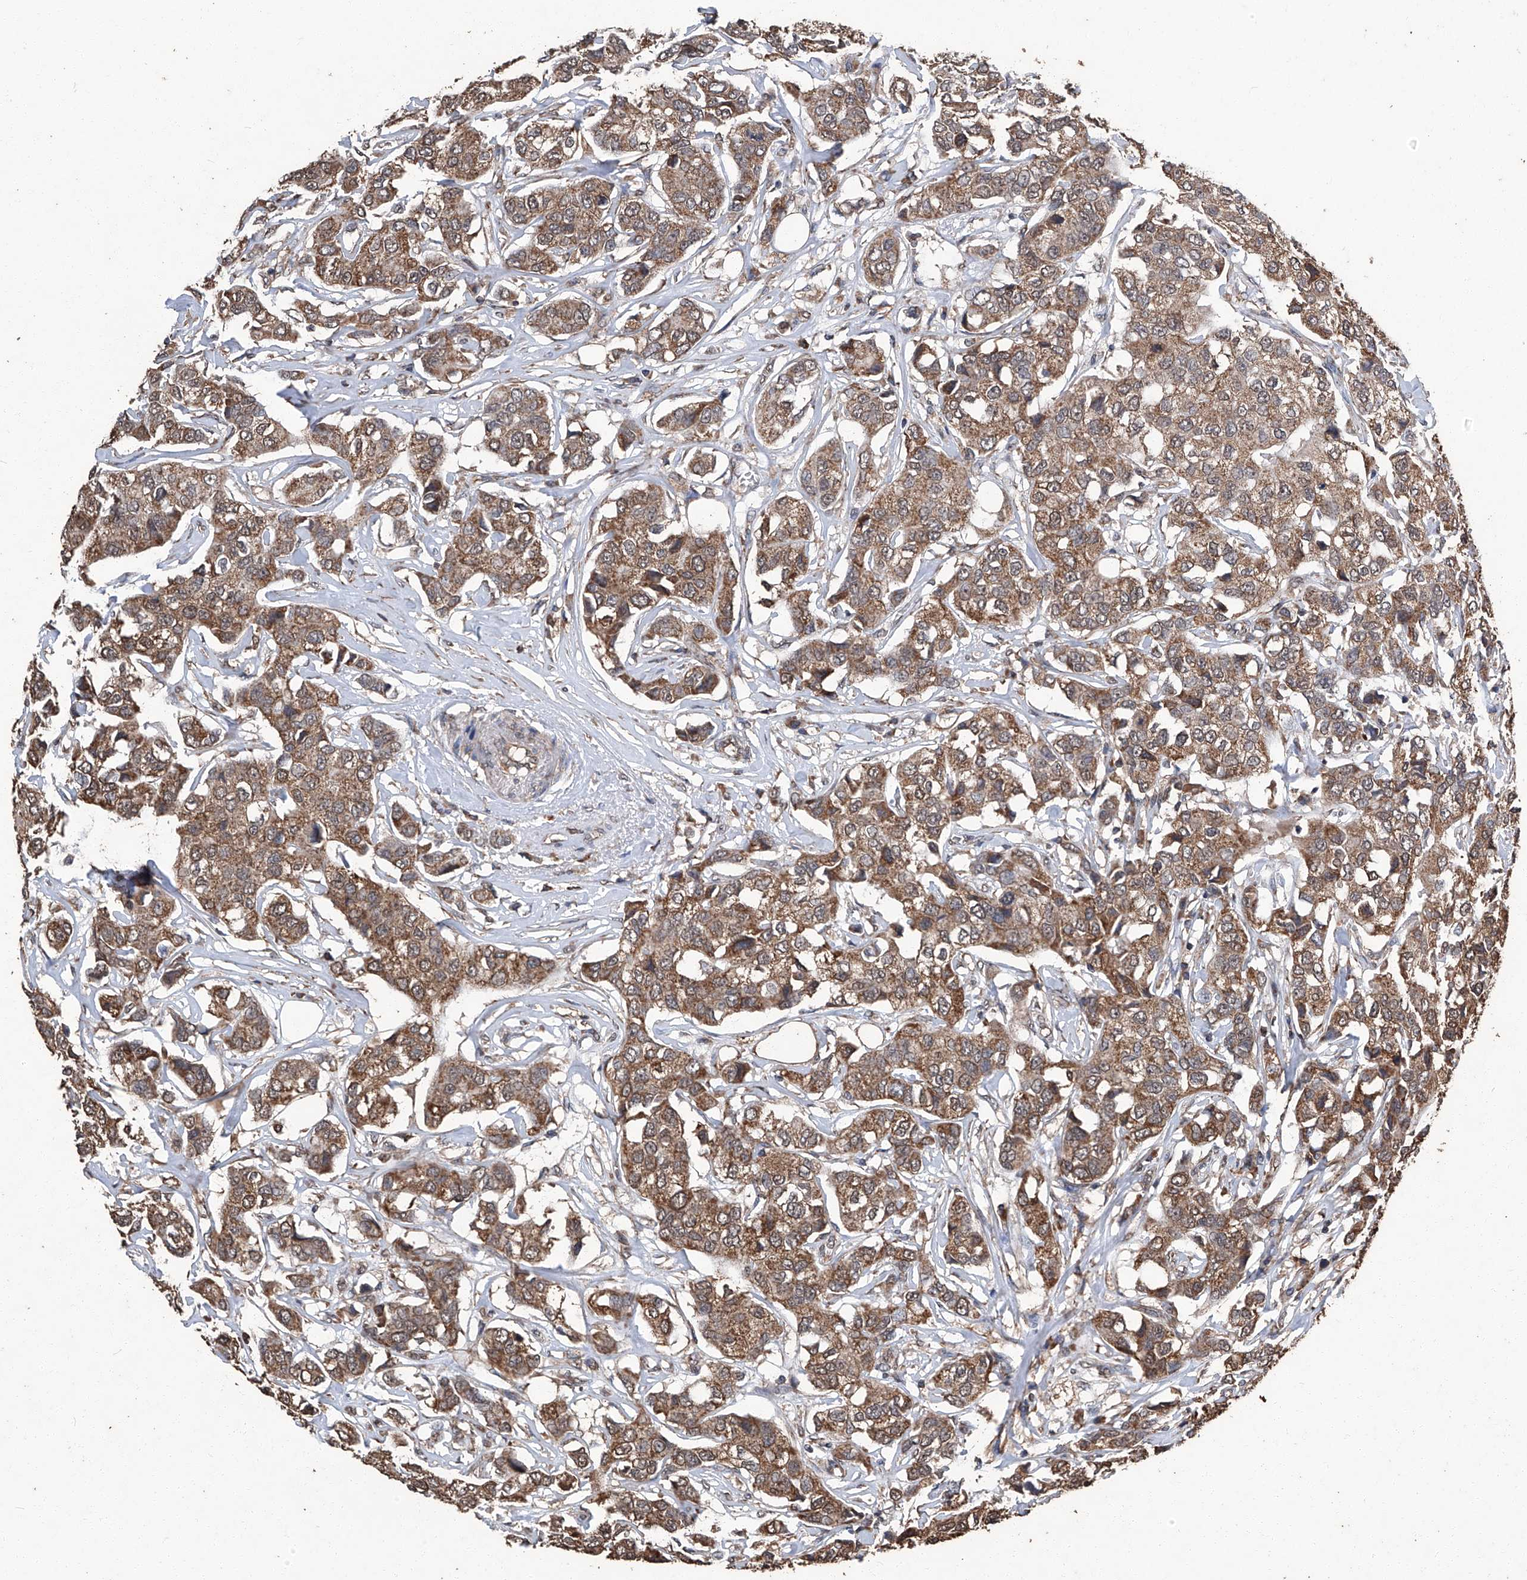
{"staining": {"intensity": "moderate", "quantity": ">75%", "location": "cytoplasmic/membranous"}, "tissue": "breast cancer", "cell_type": "Tumor cells", "image_type": "cancer", "snomed": [{"axis": "morphology", "description": "Duct carcinoma"}, {"axis": "topography", "description": "Breast"}], "caption": "IHC micrograph of human infiltrating ductal carcinoma (breast) stained for a protein (brown), which exhibits medium levels of moderate cytoplasmic/membranous staining in about >75% of tumor cells.", "gene": "STARD7", "patient": {"sex": "female", "age": 80}}